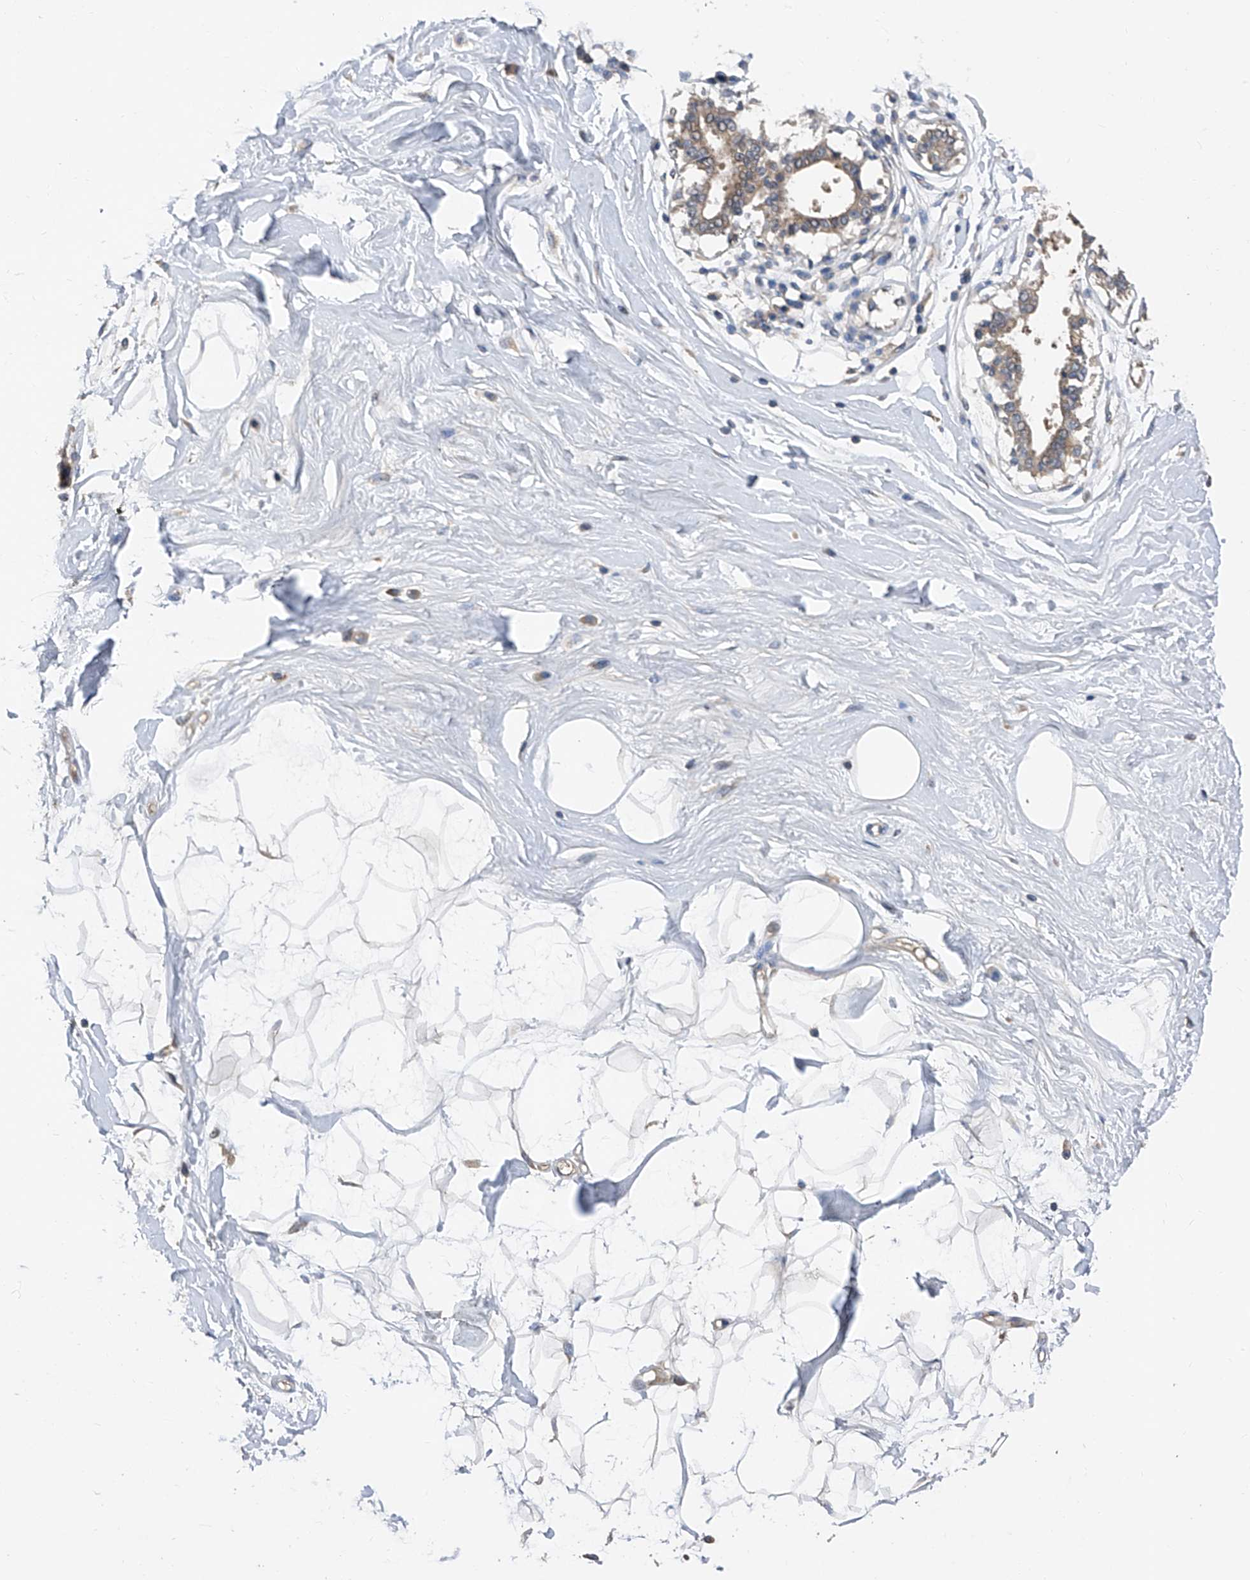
{"staining": {"intensity": "negative", "quantity": "none", "location": "none"}, "tissue": "breast", "cell_type": "Adipocytes", "image_type": "normal", "snomed": [{"axis": "morphology", "description": "Normal tissue, NOS"}, {"axis": "topography", "description": "Breast"}], "caption": "Immunohistochemical staining of benign human breast shows no significant expression in adipocytes.", "gene": "PTK2", "patient": {"sex": "female", "age": 45}}